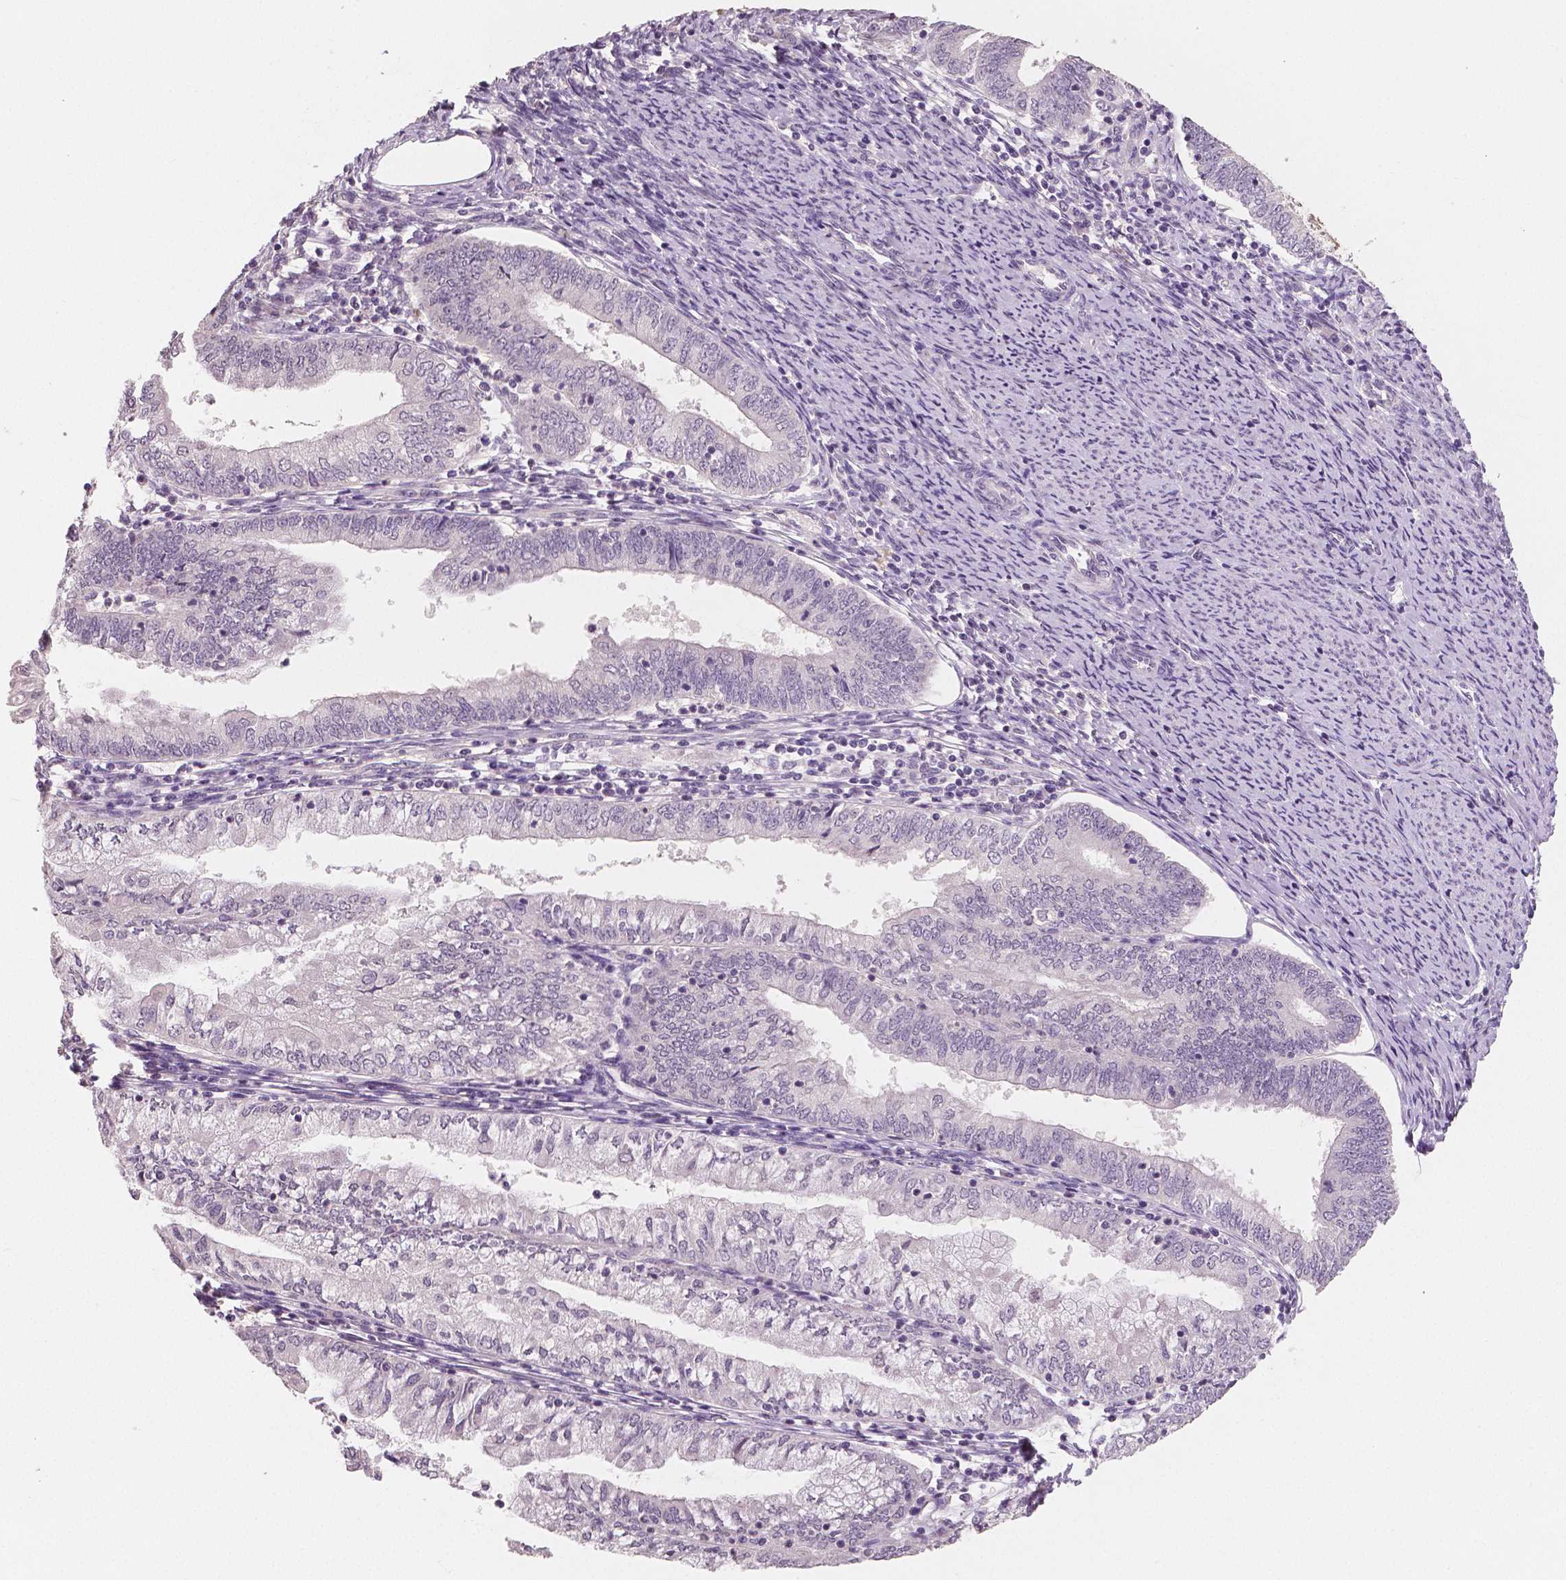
{"staining": {"intensity": "negative", "quantity": "none", "location": "none"}, "tissue": "endometrial cancer", "cell_type": "Tumor cells", "image_type": "cancer", "snomed": [{"axis": "morphology", "description": "Adenocarcinoma, NOS"}, {"axis": "topography", "description": "Endometrium"}], "caption": "Protein analysis of endometrial cancer (adenocarcinoma) reveals no significant expression in tumor cells.", "gene": "RNASE7", "patient": {"sex": "female", "age": 55}}